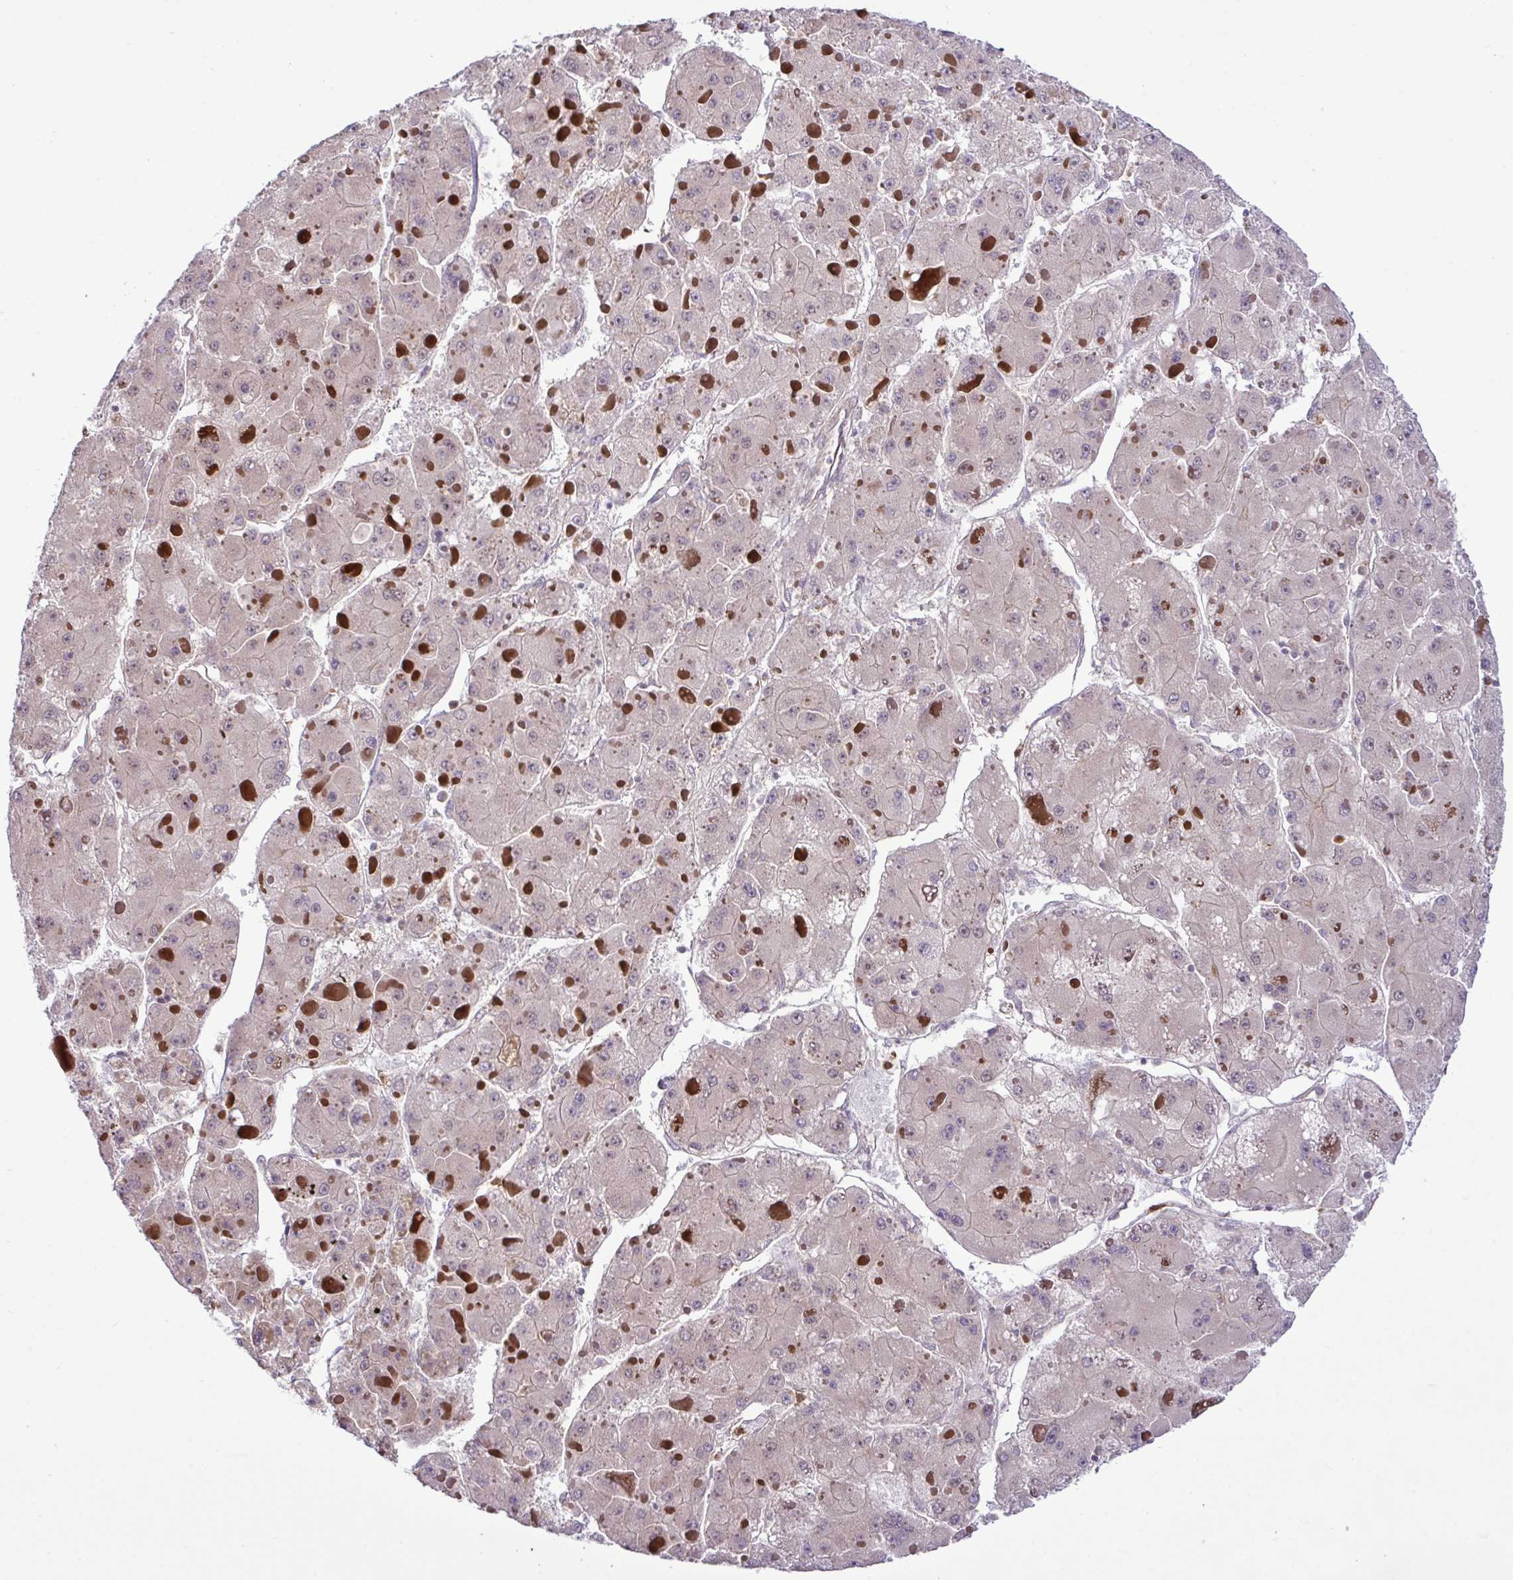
{"staining": {"intensity": "negative", "quantity": "none", "location": "none"}, "tissue": "liver cancer", "cell_type": "Tumor cells", "image_type": "cancer", "snomed": [{"axis": "morphology", "description": "Carcinoma, Hepatocellular, NOS"}, {"axis": "topography", "description": "Liver"}], "caption": "Tumor cells are negative for protein expression in human liver hepatocellular carcinoma. (Immunohistochemistry, brightfield microscopy, high magnification).", "gene": "CMPK1", "patient": {"sex": "female", "age": 73}}